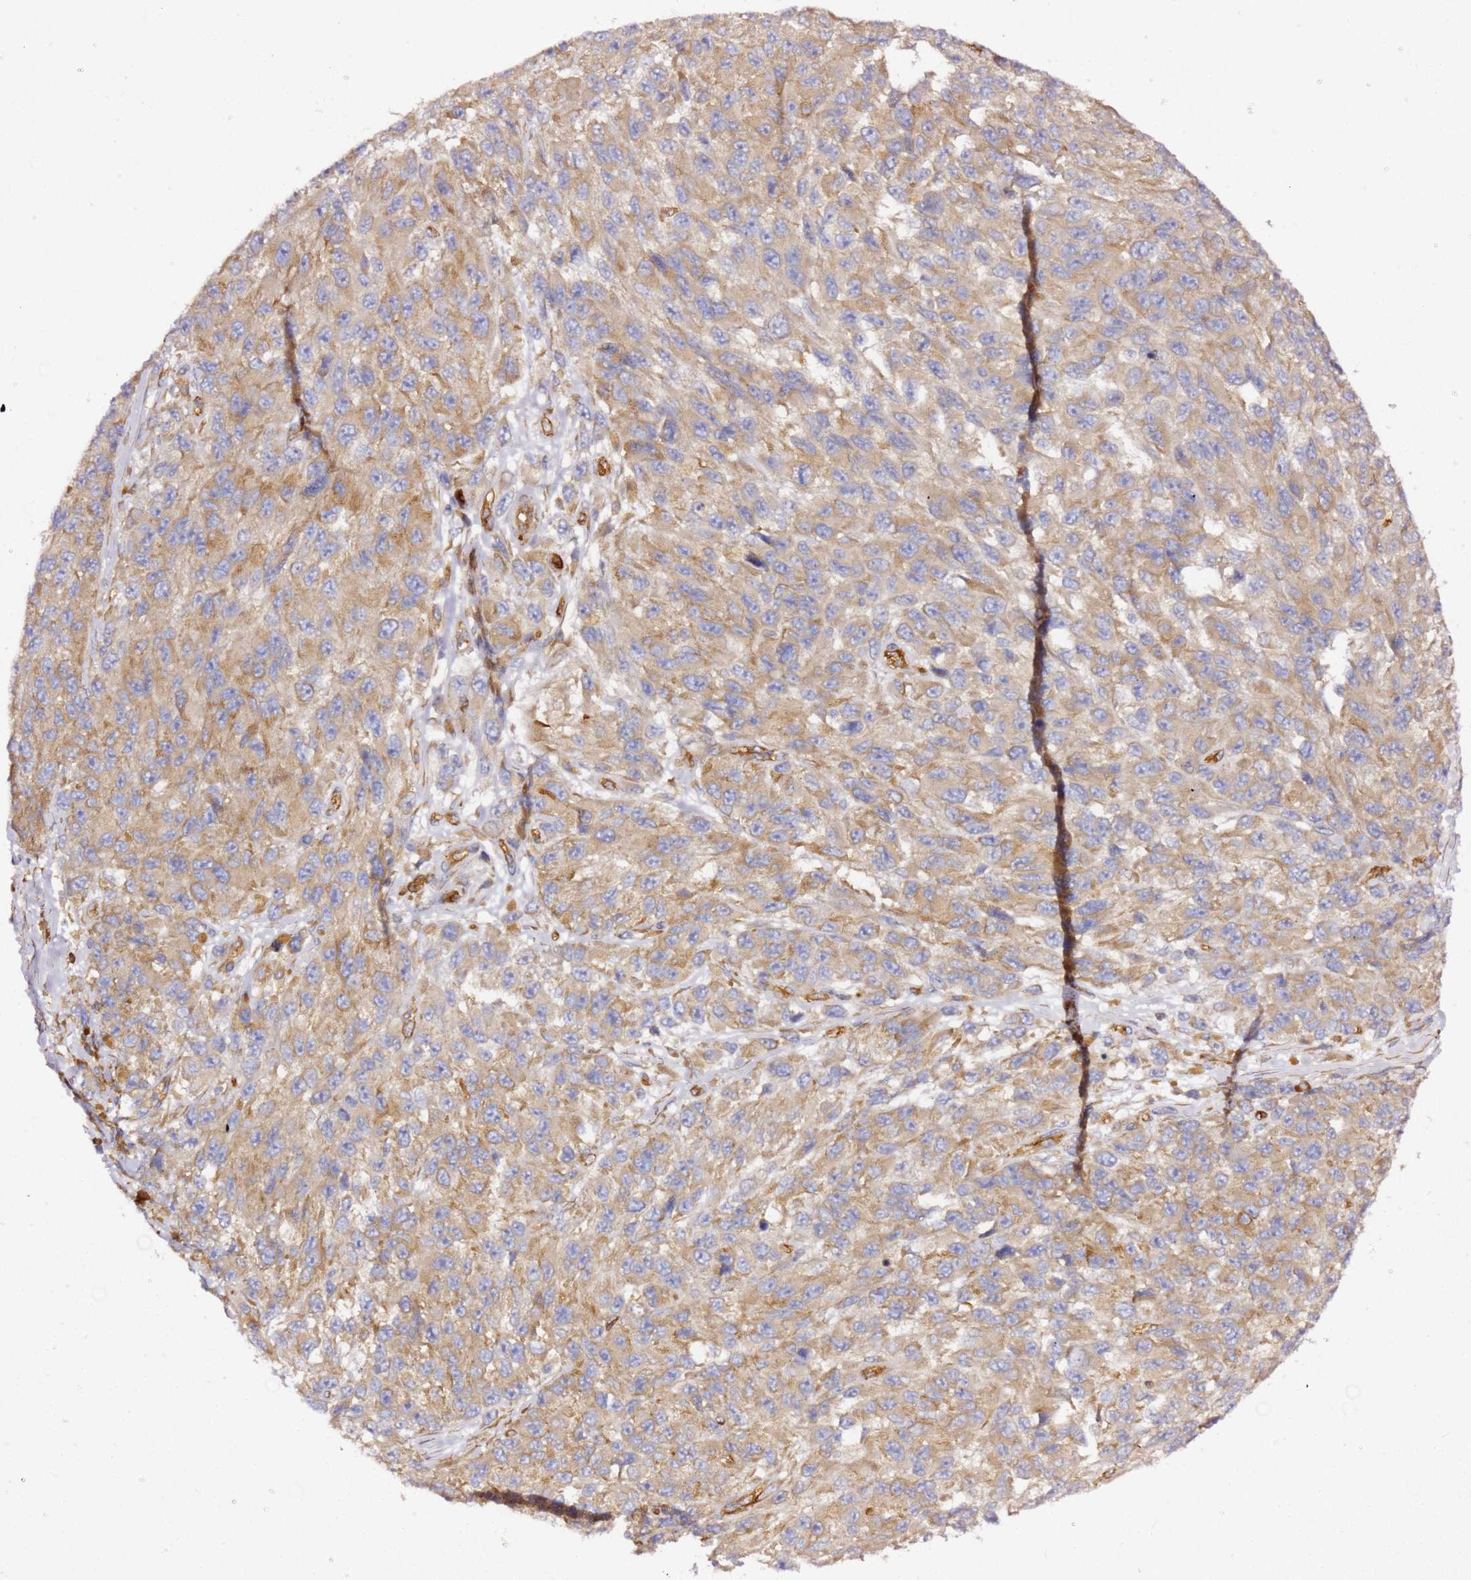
{"staining": {"intensity": "moderate", "quantity": "25%-75%", "location": "cytoplasmic/membranous"}, "tissue": "melanoma", "cell_type": "Tumor cells", "image_type": "cancer", "snomed": [{"axis": "morphology", "description": "Normal tissue, NOS"}, {"axis": "morphology", "description": "Malignant melanoma, NOS"}, {"axis": "topography", "description": "Skin"}], "caption": "Protein expression analysis of human malignant melanoma reveals moderate cytoplasmic/membranous positivity in about 25%-75% of tumor cells.", "gene": "KIF7", "patient": {"sex": "female", "age": 96}}